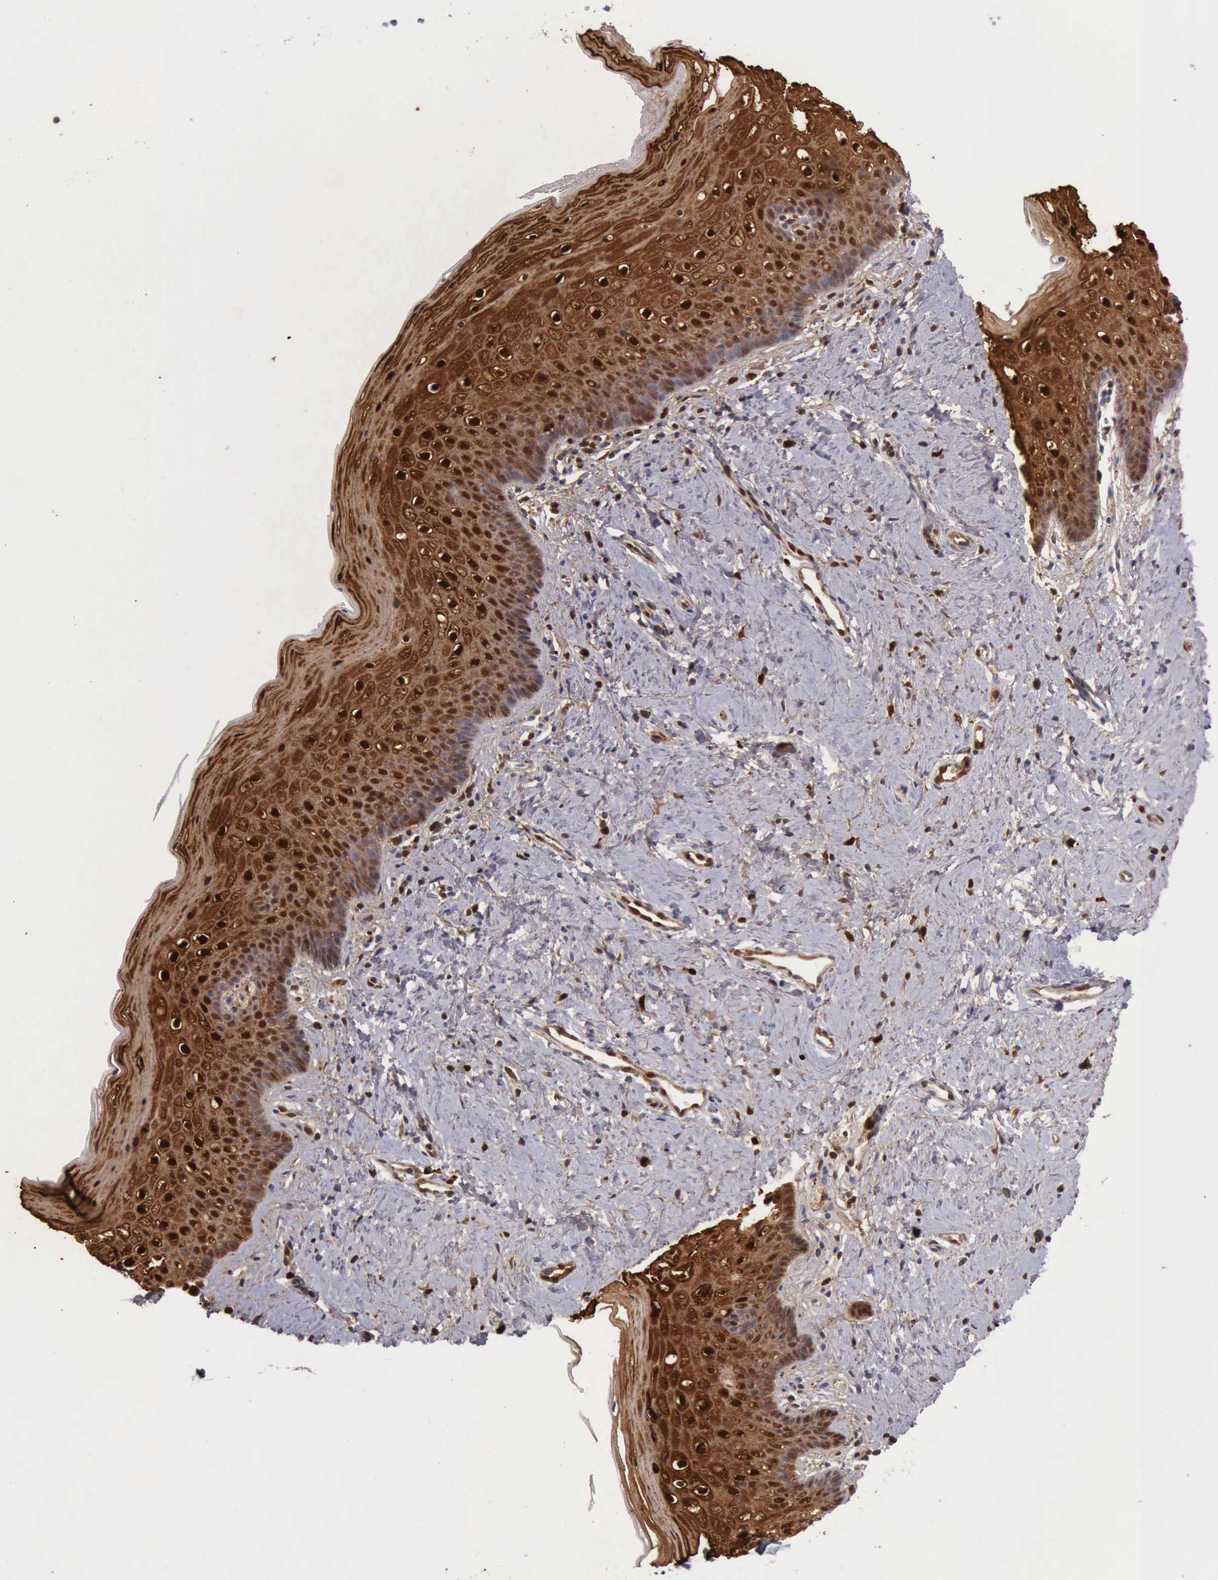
{"staining": {"intensity": "strong", "quantity": ">75%", "location": "cytoplasmic/membranous,nuclear"}, "tissue": "vagina", "cell_type": "Squamous epithelial cells", "image_type": "normal", "snomed": [{"axis": "morphology", "description": "Normal tissue, NOS"}, {"axis": "topography", "description": "Vagina"}], "caption": "High-magnification brightfield microscopy of normal vagina stained with DAB (3,3'-diaminobenzidine) (brown) and counterstained with hematoxylin (blue). squamous epithelial cells exhibit strong cytoplasmic/membranous,nuclear staining is identified in about>75% of cells.", "gene": "CSTA", "patient": {"sex": "female", "age": 46}}